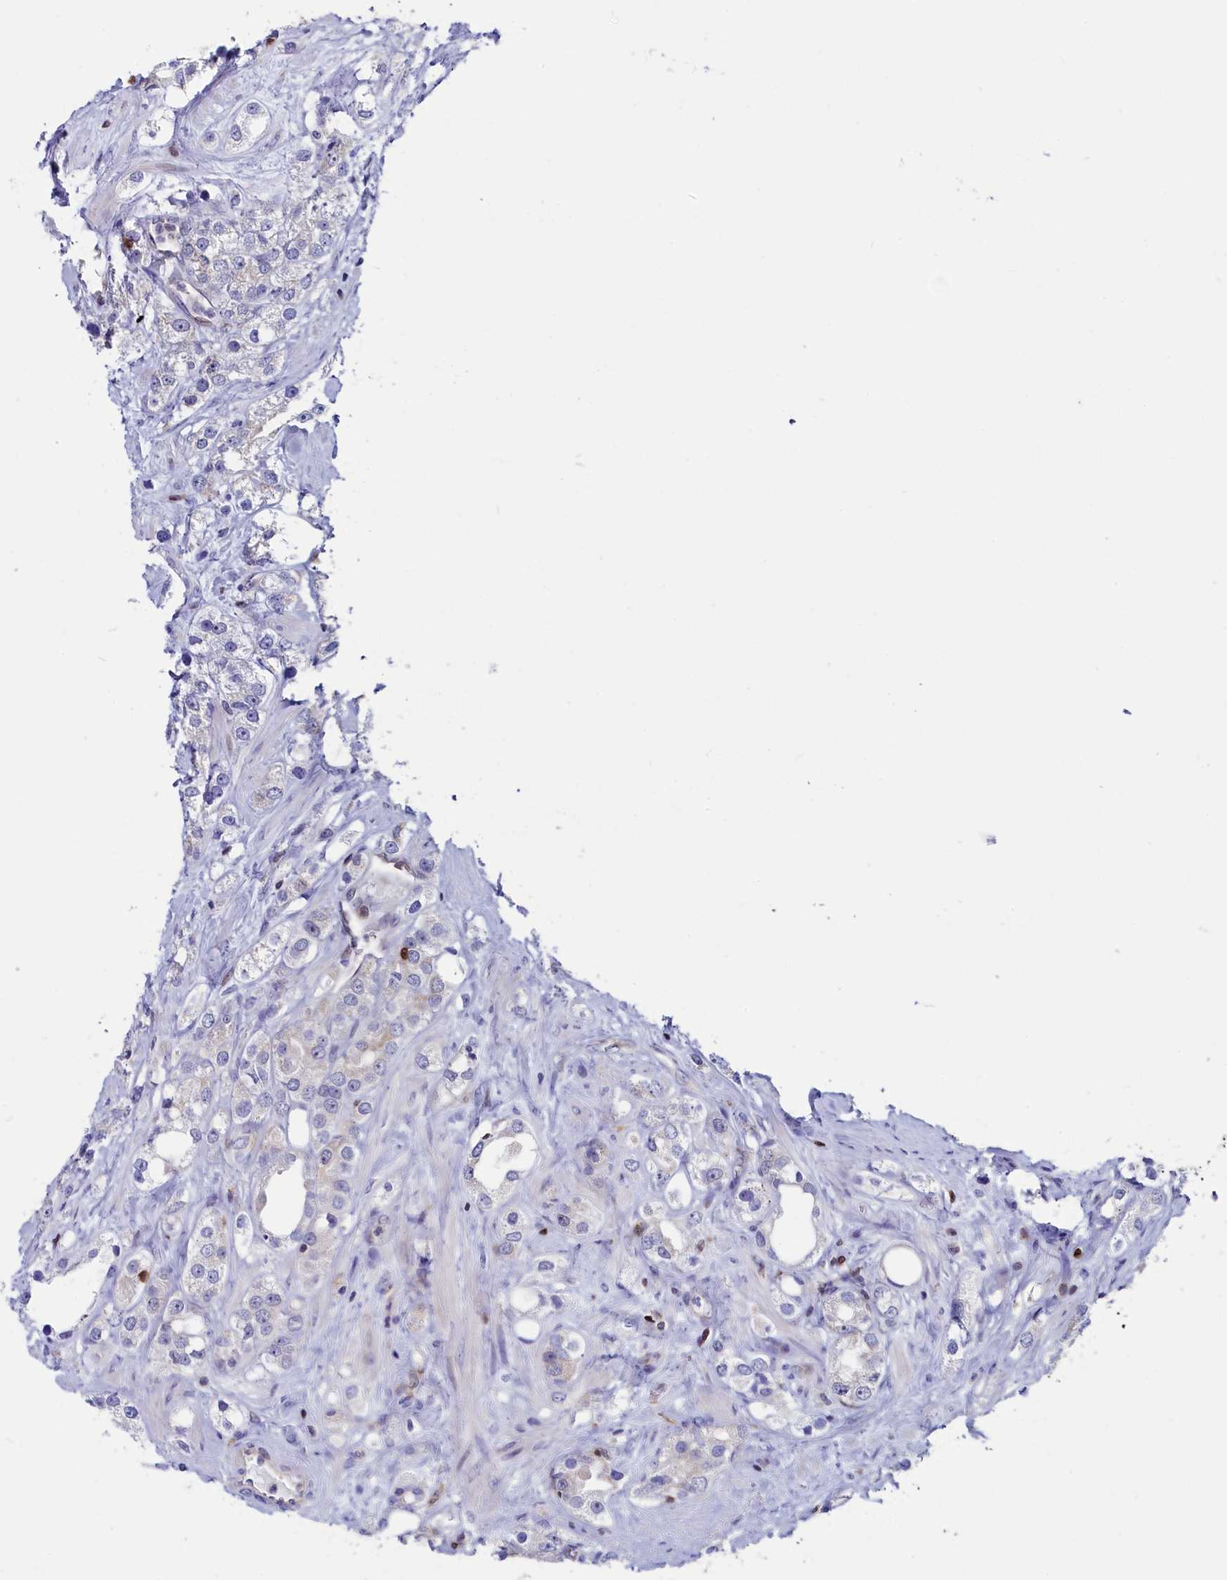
{"staining": {"intensity": "negative", "quantity": "none", "location": "none"}, "tissue": "prostate cancer", "cell_type": "Tumor cells", "image_type": "cancer", "snomed": [{"axis": "morphology", "description": "Adenocarcinoma, NOS"}, {"axis": "topography", "description": "Prostate"}], "caption": "A histopathology image of human prostate cancer is negative for staining in tumor cells.", "gene": "CIAPIN1", "patient": {"sex": "male", "age": 79}}